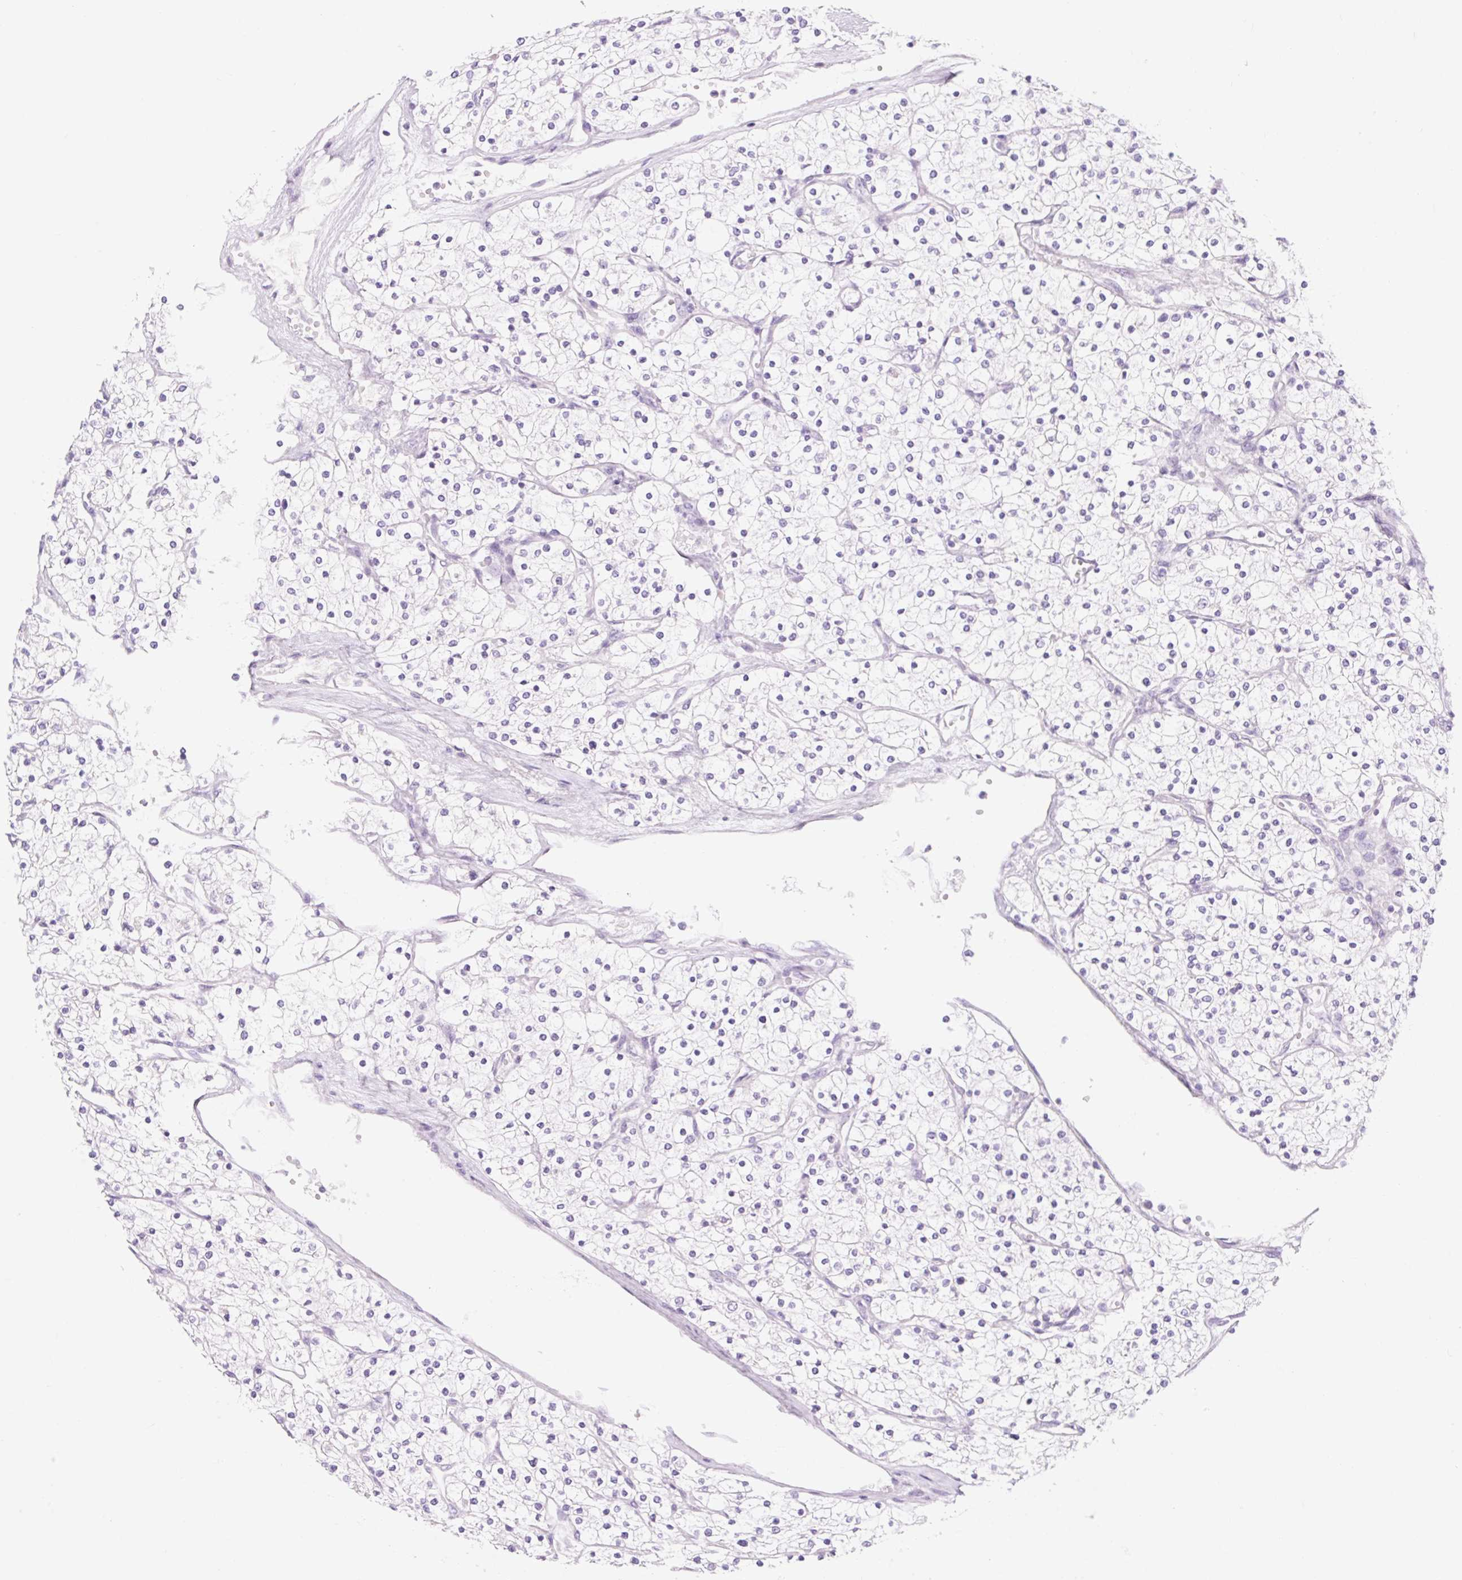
{"staining": {"intensity": "negative", "quantity": "none", "location": "none"}, "tissue": "renal cancer", "cell_type": "Tumor cells", "image_type": "cancer", "snomed": [{"axis": "morphology", "description": "Adenocarcinoma, NOS"}, {"axis": "topography", "description": "Kidney"}], "caption": "Adenocarcinoma (renal) stained for a protein using immunohistochemistry (IHC) exhibits no staining tumor cells.", "gene": "CELF6", "patient": {"sex": "male", "age": 80}}